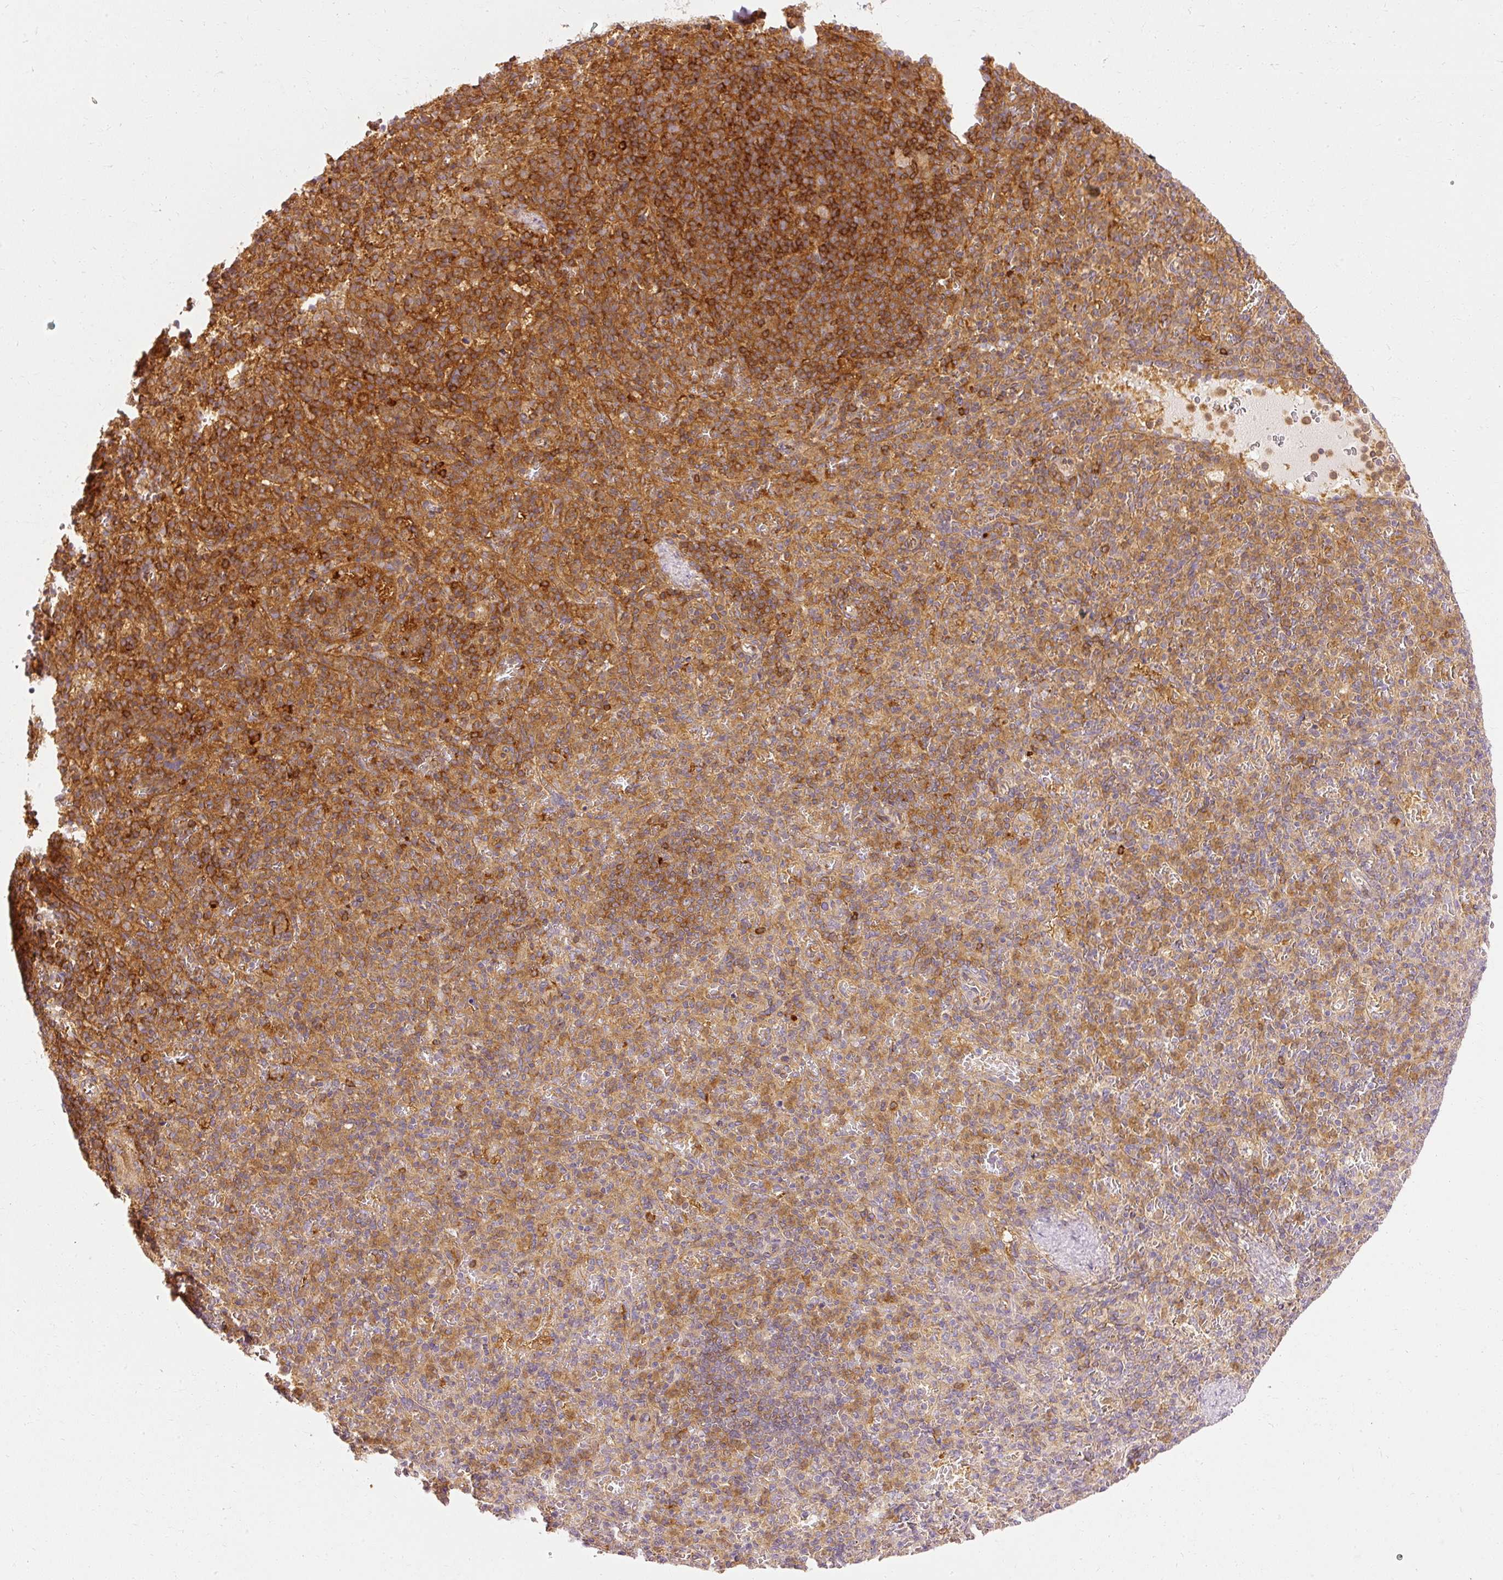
{"staining": {"intensity": "strong", "quantity": "25%-75%", "location": "cytoplasmic/membranous"}, "tissue": "spleen", "cell_type": "Cells in white pulp", "image_type": "normal", "snomed": [{"axis": "morphology", "description": "Normal tissue, NOS"}, {"axis": "topography", "description": "Spleen"}], "caption": "Approximately 25%-75% of cells in white pulp in unremarkable spleen reveal strong cytoplasmic/membranous protein staining as visualized by brown immunohistochemical staining.", "gene": "ARMH3", "patient": {"sex": "female", "age": 74}}